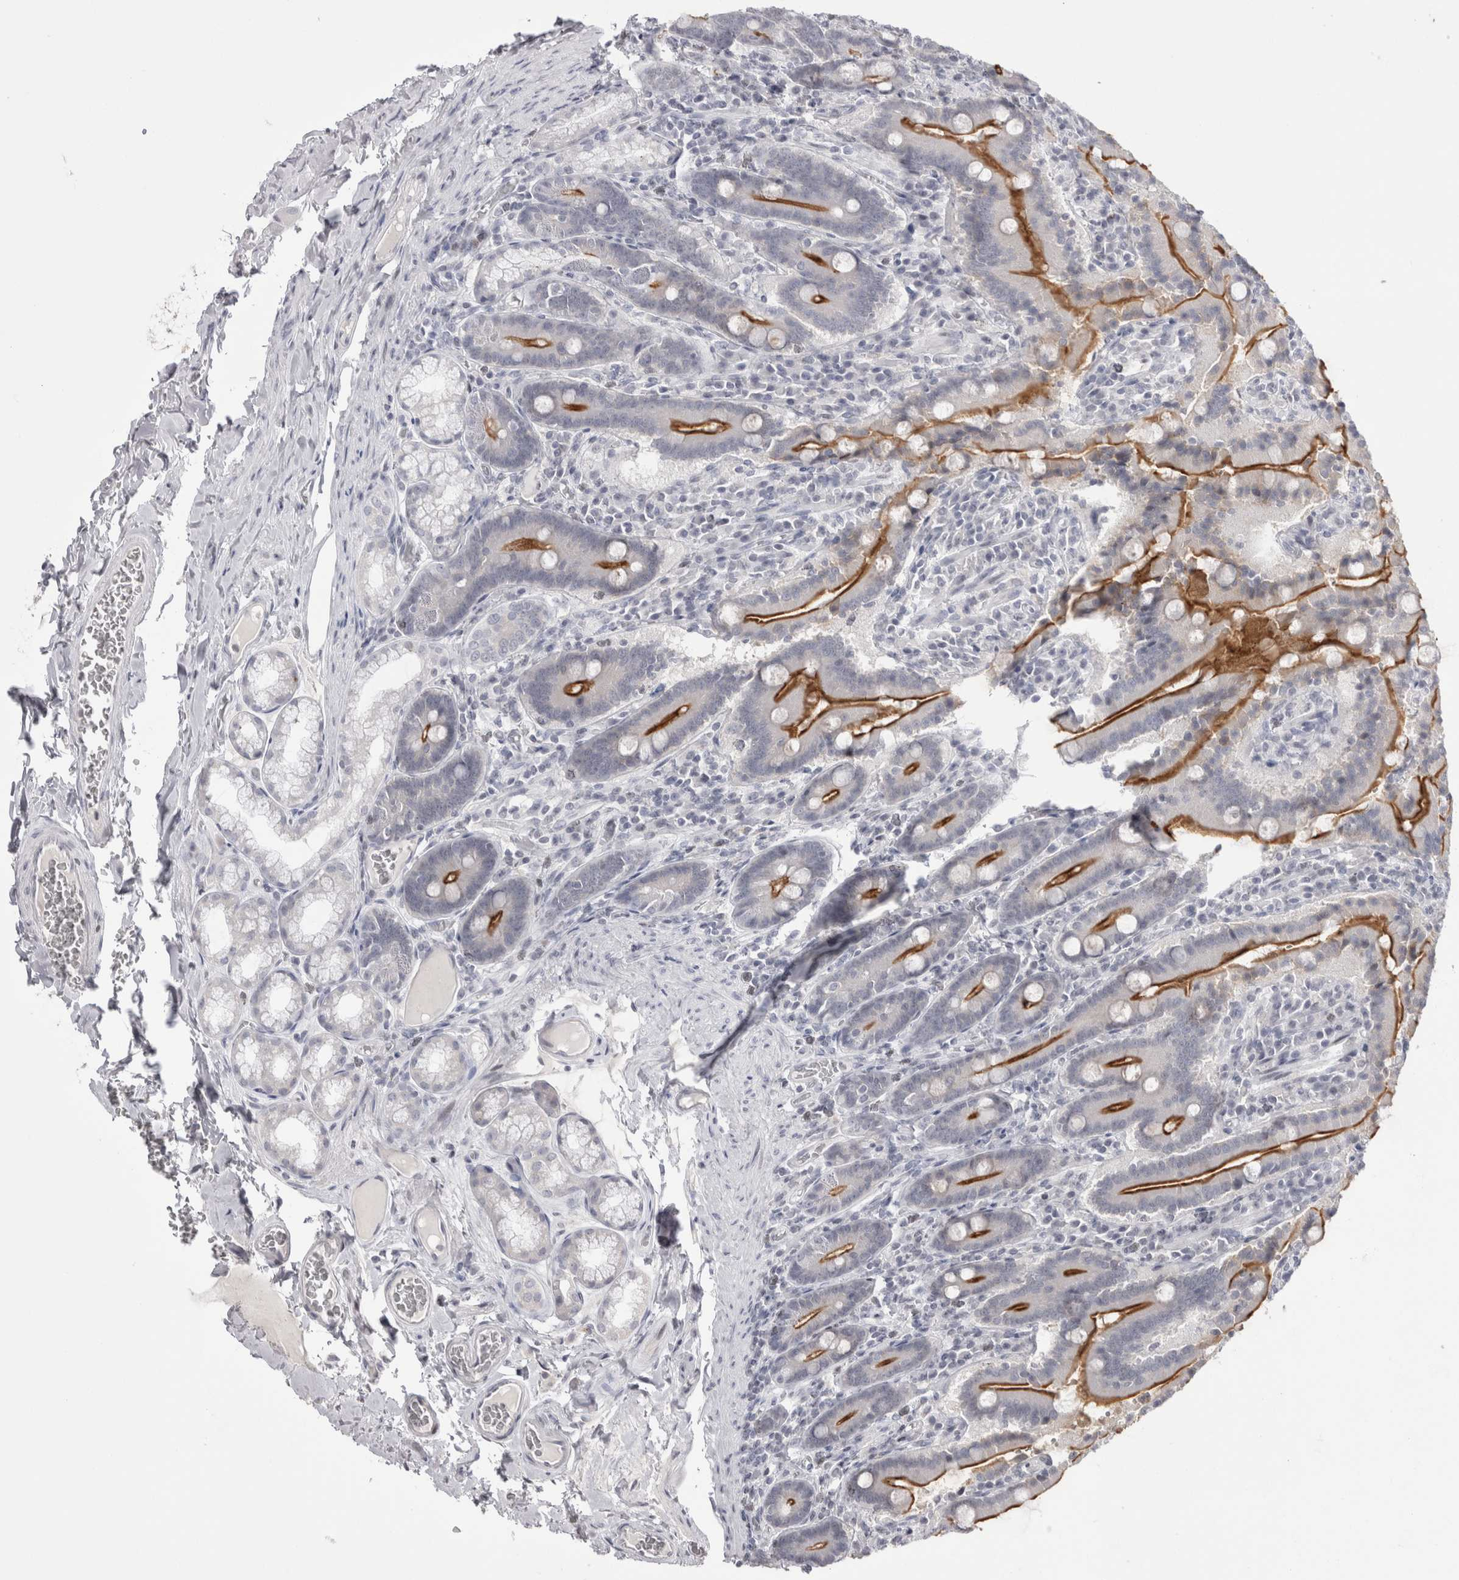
{"staining": {"intensity": "moderate", "quantity": ">75%", "location": "cytoplasmic/membranous"}, "tissue": "duodenum", "cell_type": "Glandular cells", "image_type": "normal", "snomed": [{"axis": "morphology", "description": "Normal tissue, NOS"}, {"axis": "topography", "description": "Duodenum"}], "caption": "Moderate cytoplasmic/membranous staining is identified in approximately >75% of glandular cells in unremarkable duodenum.", "gene": "FNDC8", "patient": {"sex": "female", "age": 62}}